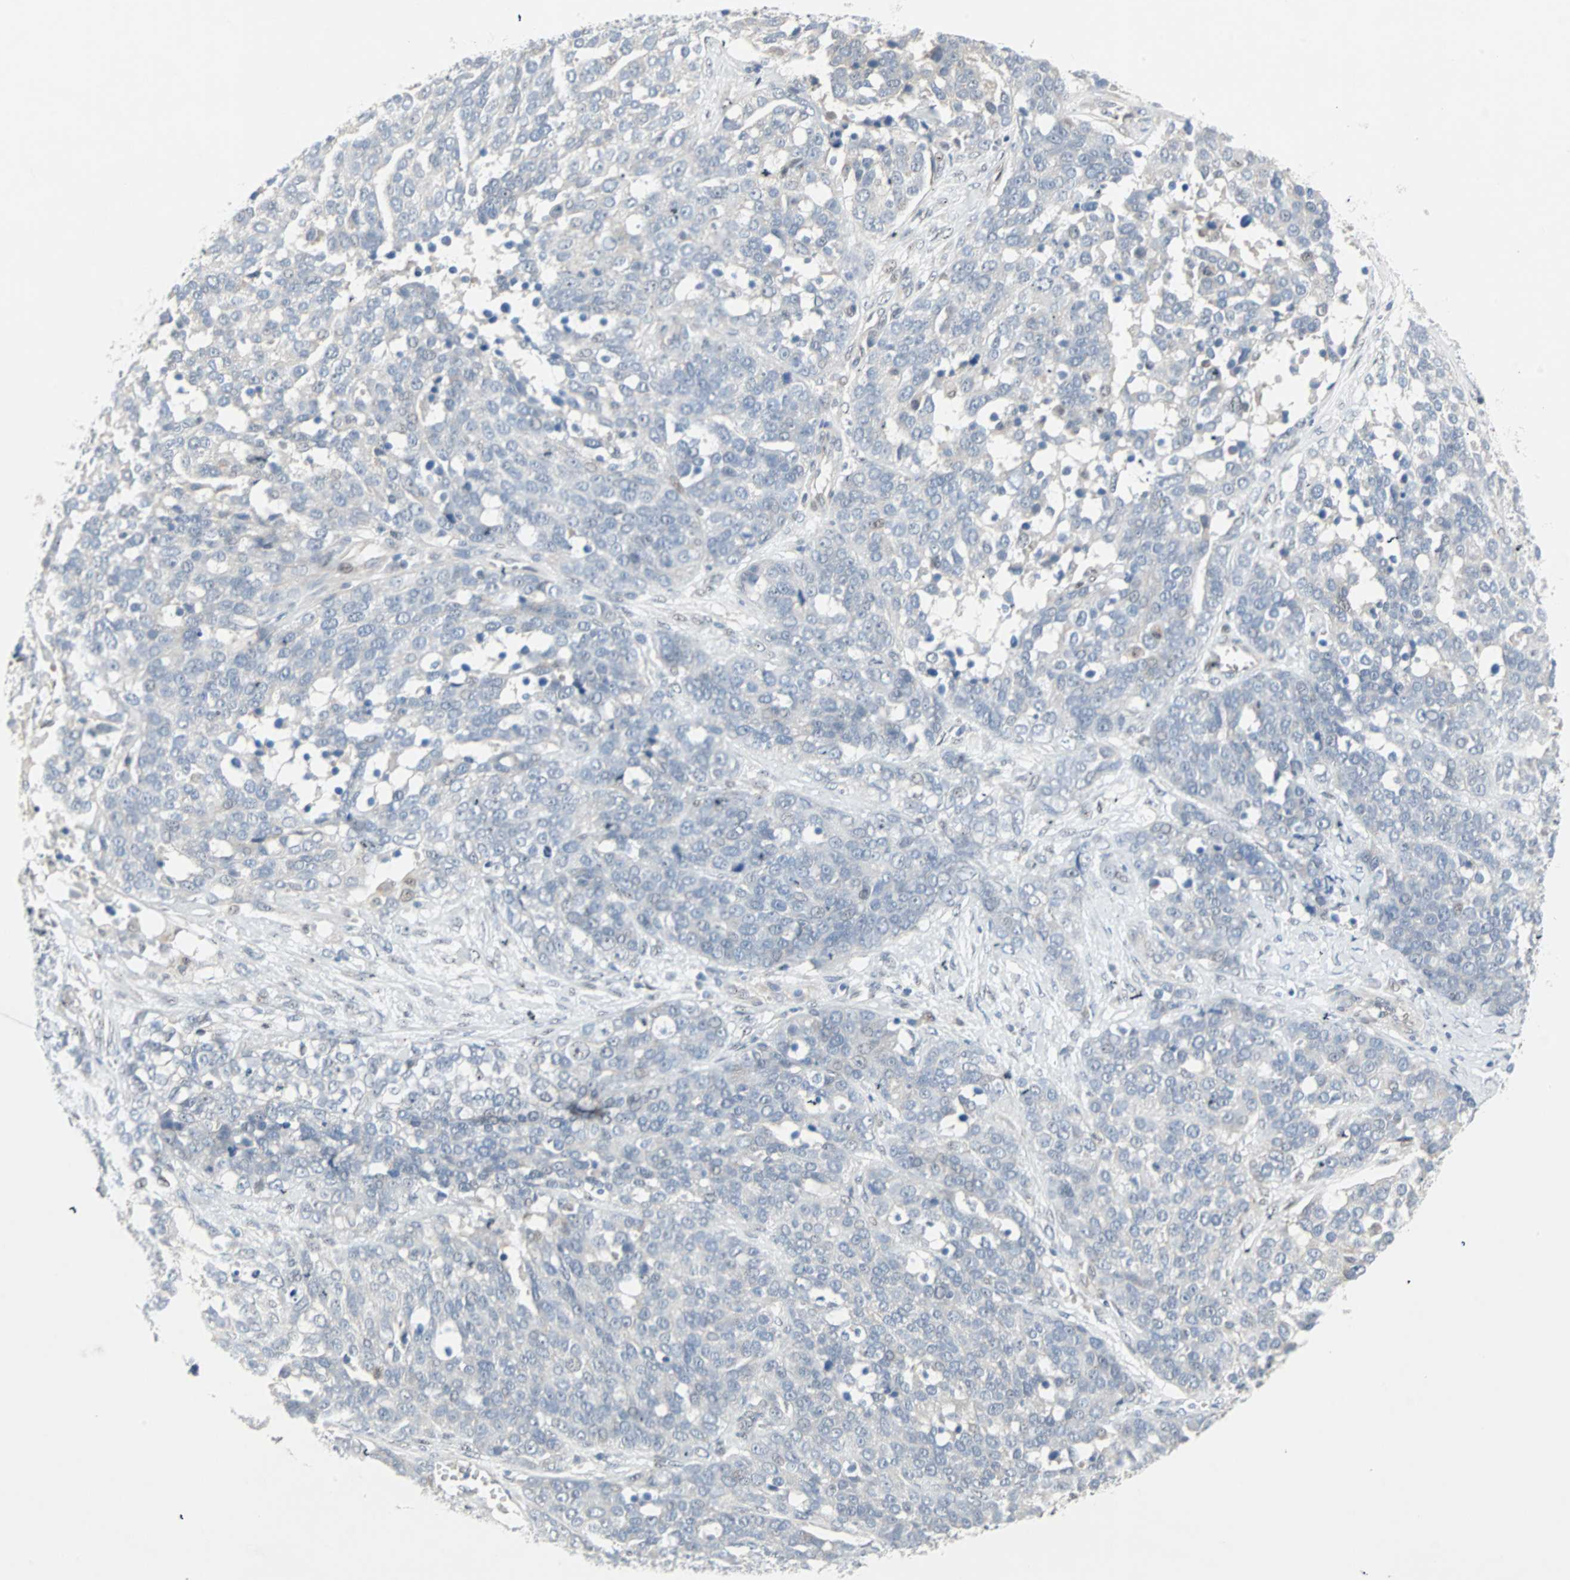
{"staining": {"intensity": "negative", "quantity": "none", "location": "none"}, "tissue": "ovarian cancer", "cell_type": "Tumor cells", "image_type": "cancer", "snomed": [{"axis": "morphology", "description": "Cystadenocarcinoma, serous, NOS"}, {"axis": "topography", "description": "Ovary"}], "caption": "Micrograph shows no significant protein positivity in tumor cells of serous cystadenocarcinoma (ovarian).", "gene": "CAND2", "patient": {"sex": "female", "age": 44}}